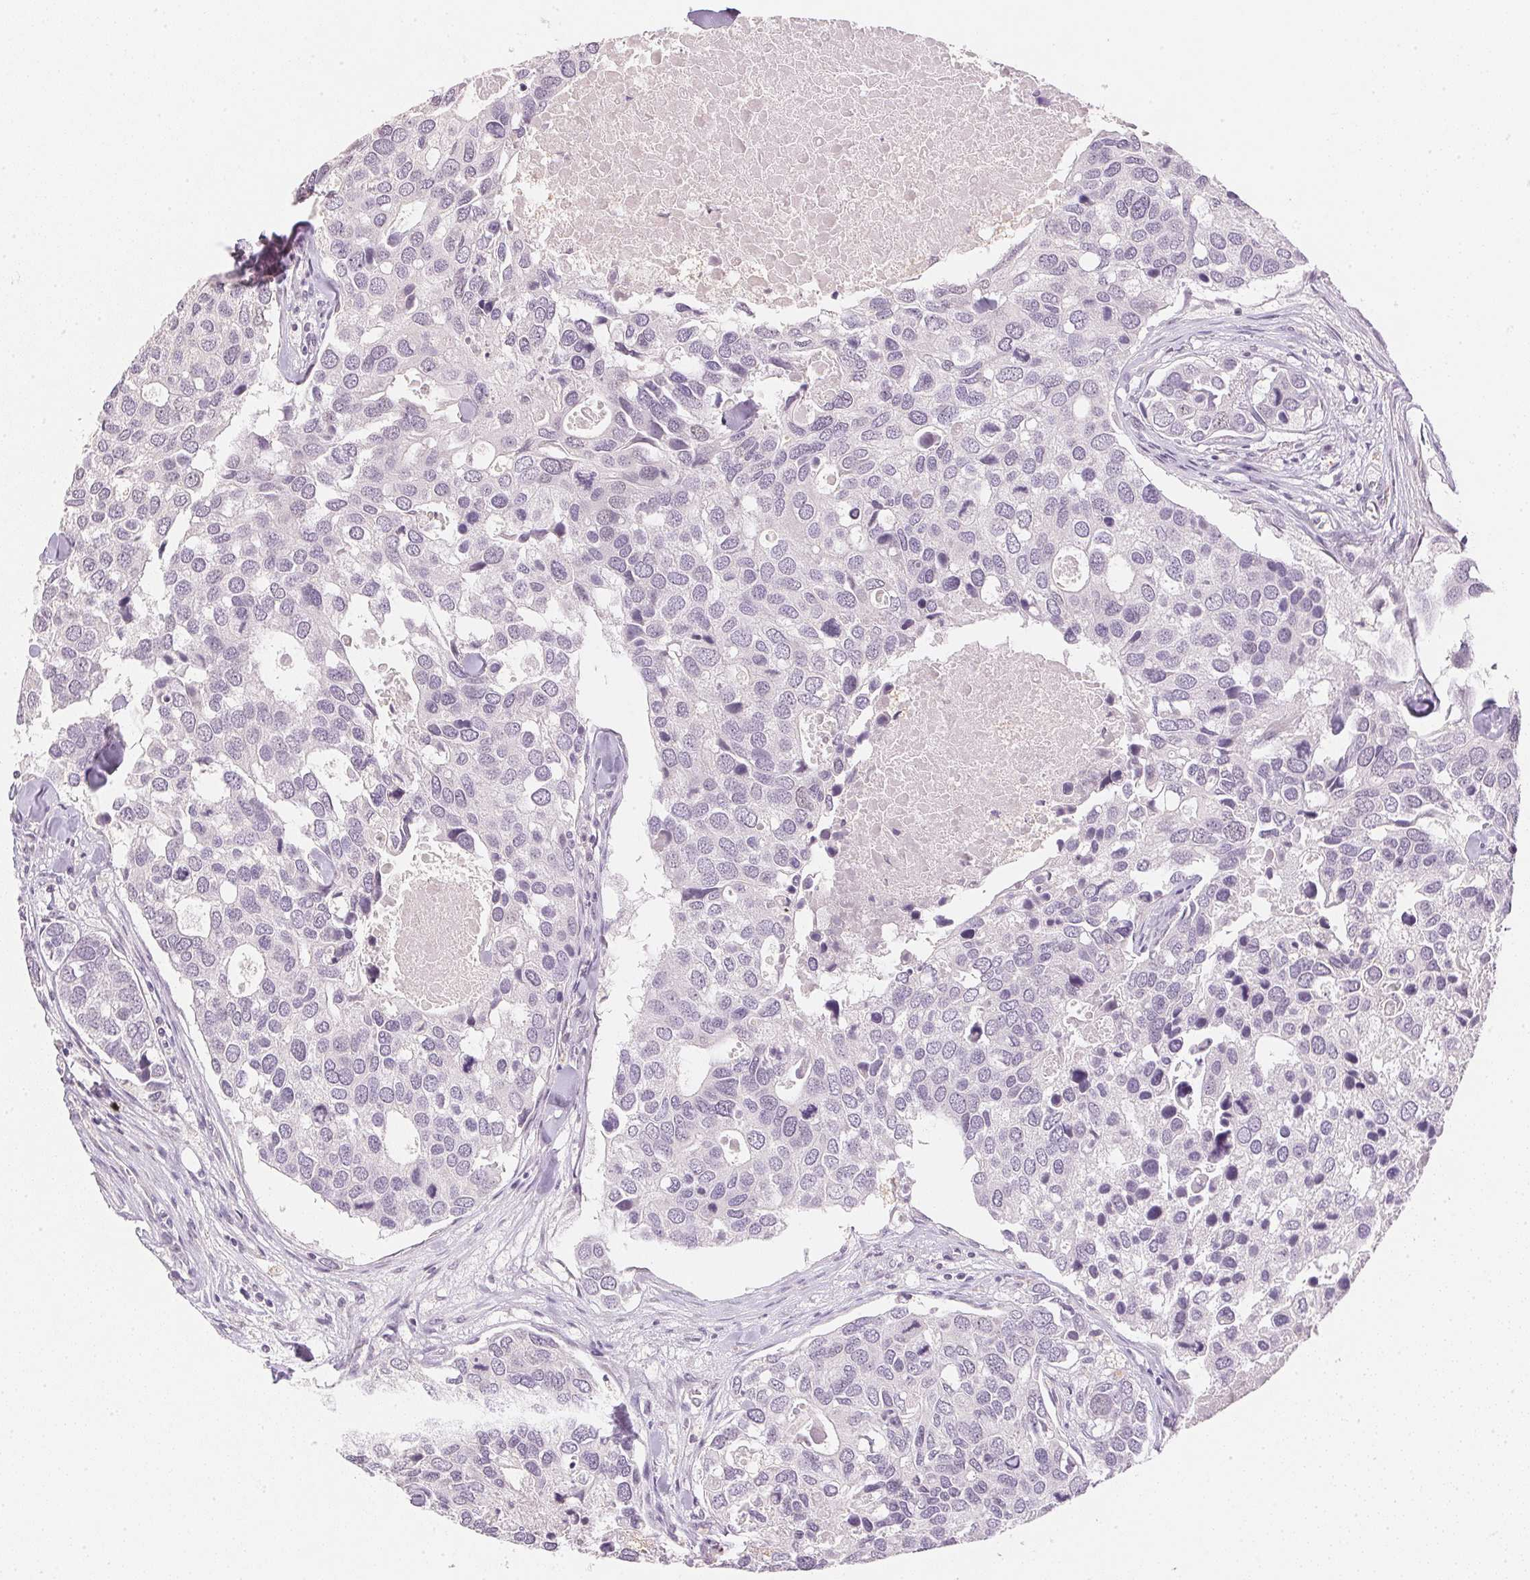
{"staining": {"intensity": "negative", "quantity": "none", "location": "none"}, "tissue": "breast cancer", "cell_type": "Tumor cells", "image_type": "cancer", "snomed": [{"axis": "morphology", "description": "Duct carcinoma"}, {"axis": "topography", "description": "Breast"}], "caption": "The photomicrograph demonstrates no significant positivity in tumor cells of breast cancer.", "gene": "SMTN", "patient": {"sex": "female", "age": 83}}